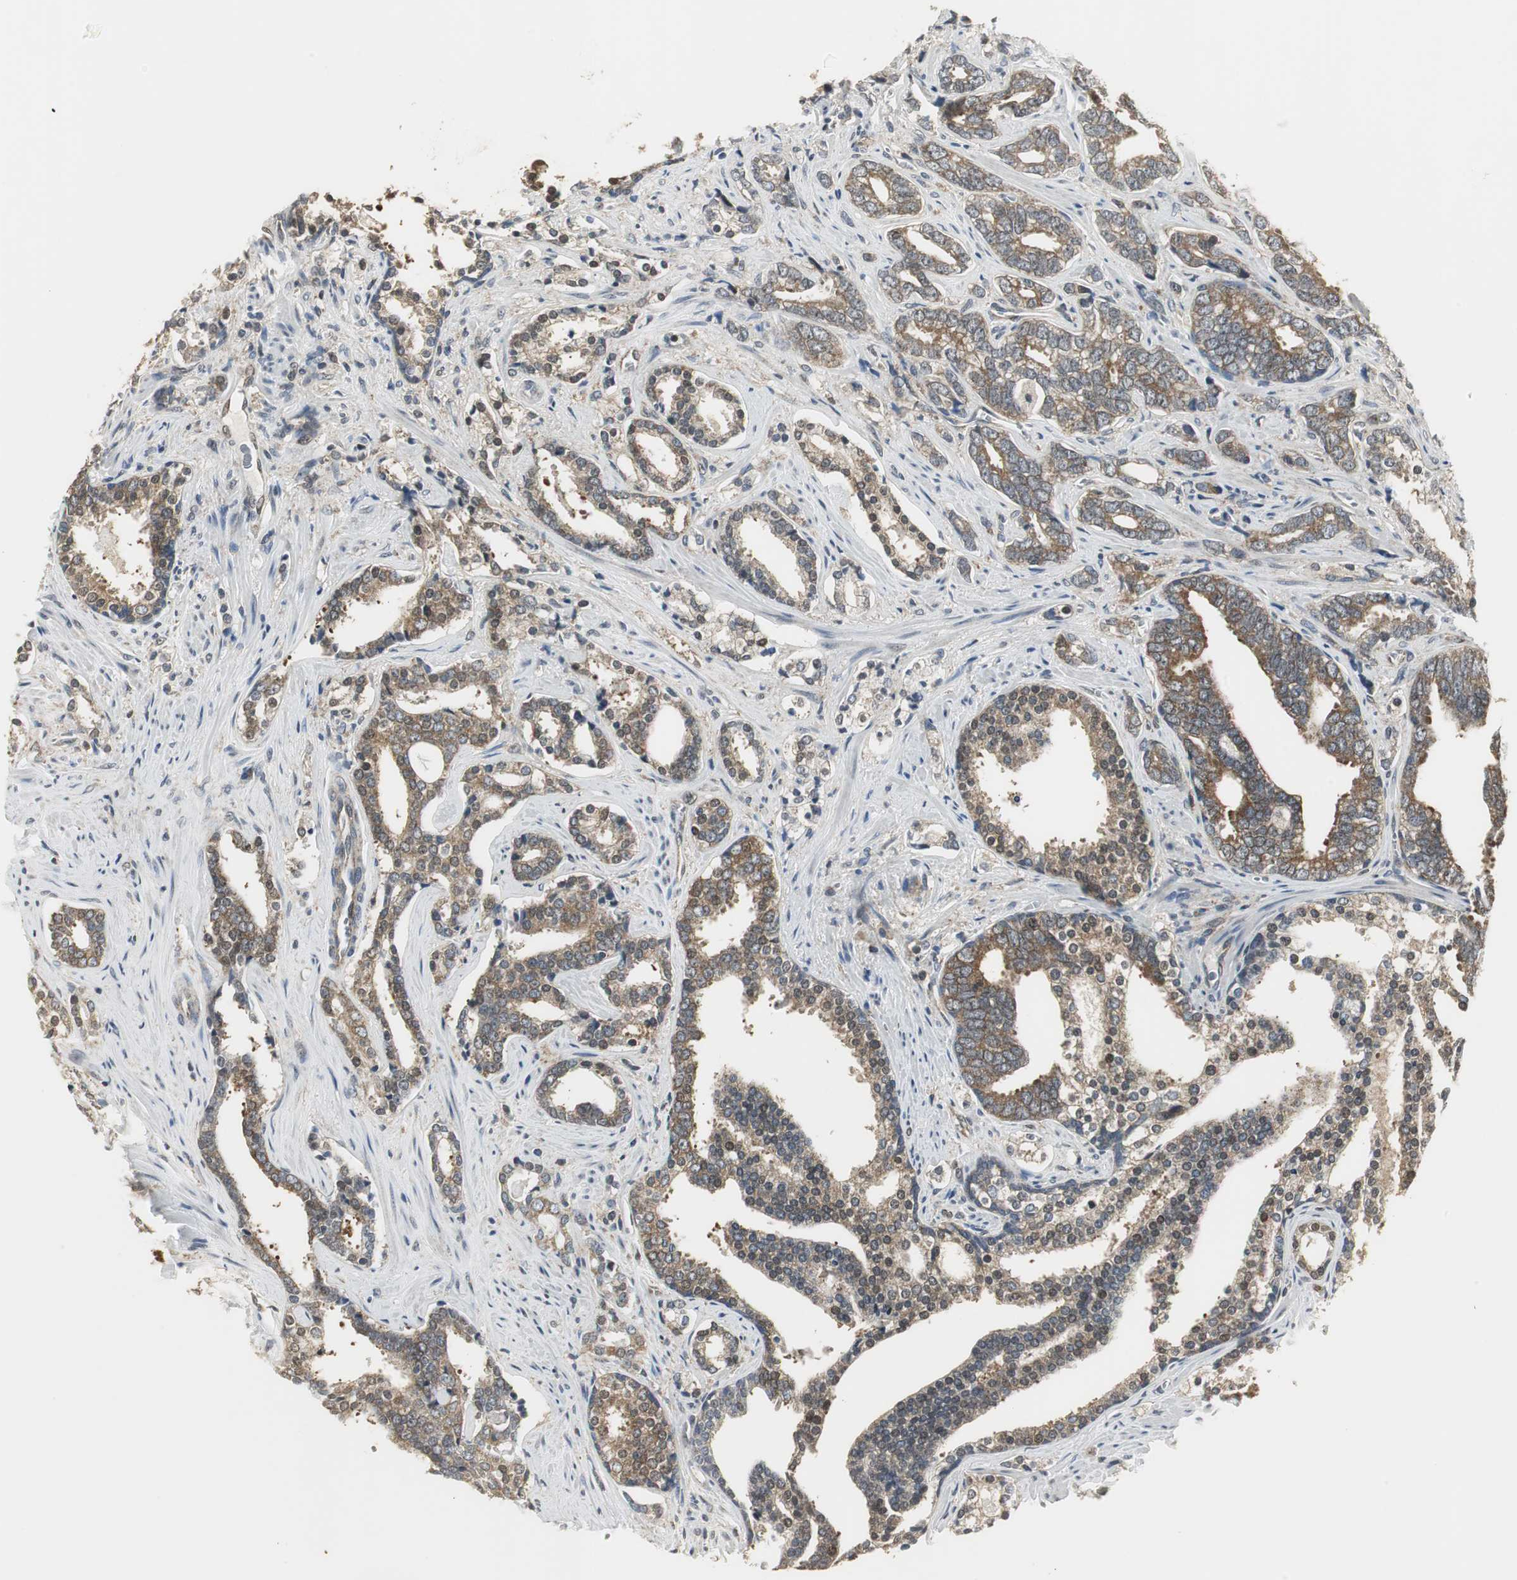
{"staining": {"intensity": "moderate", "quantity": ">75%", "location": "cytoplasmic/membranous"}, "tissue": "prostate cancer", "cell_type": "Tumor cells", "image_type": "cancer", "snomed": [{"axis": "morphology", "description": "Adenocarcinoma, High grade"}, {"axis": "topography", "description": "Prostate"}], "caption": "Human prostate adenocarcinoma (high-grade) stained with a protein marker reveals moderate staining in tumor cells.", "gene": "CCT5", "patient": {"sex": "male", "age": 67}}